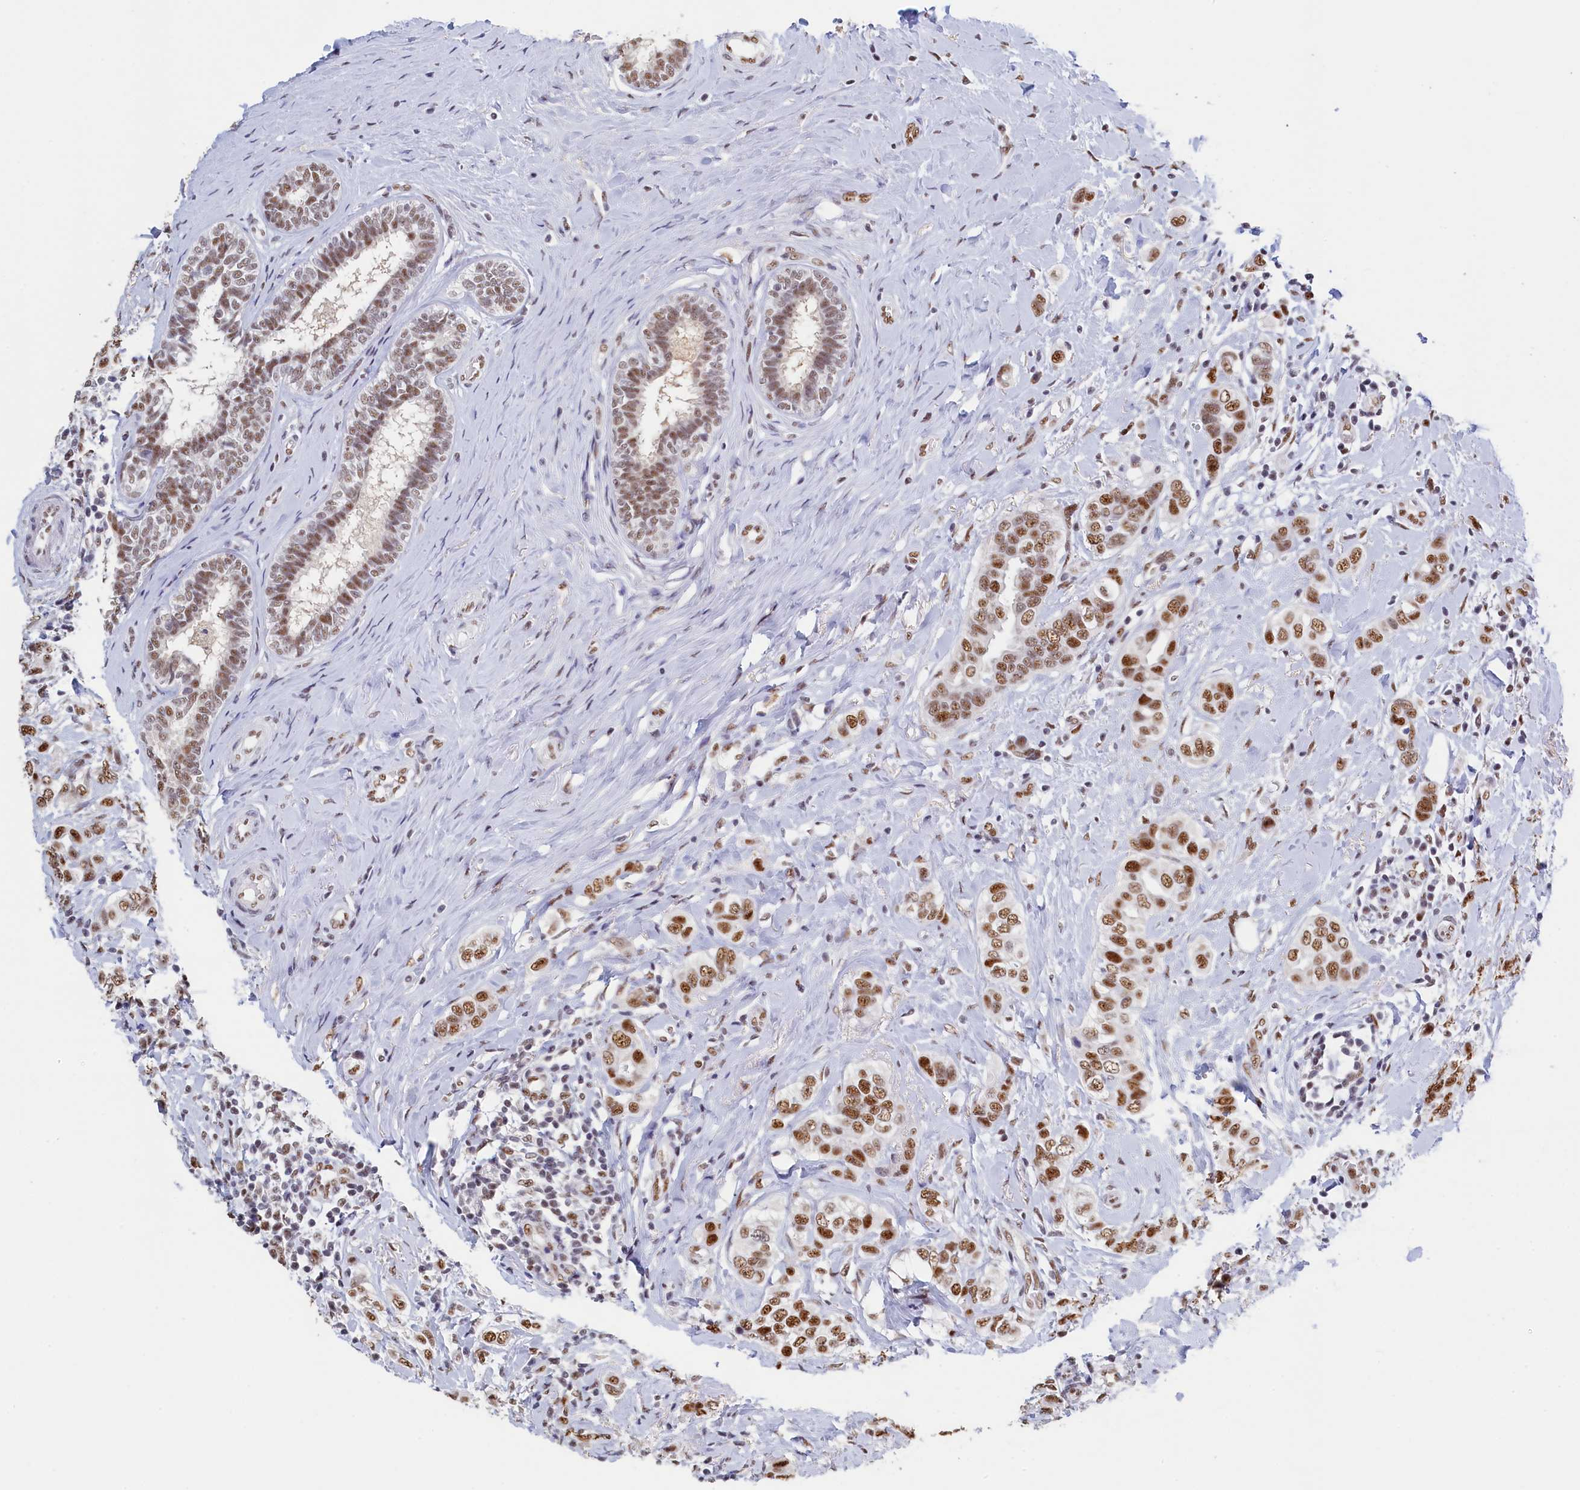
{"staining": {"intensity": "strong", "quantity": ">75%", "location": "nuclear"}, "tissue": "breast cancer", "cell_type": "Tumor cells", "image_type": "cancer", "snomed": [{"axis": "morphology", "description": "Lobular carcinoma"}, {"axis": "topography", "description": "Breast"}], "caption": "Protein staining of breast cancer (lobular carcinoma) tissue displays strong nuclear staining in approximately >75% of tumor cells.", "gene": "MOSPD3", "patient": {"sex": "female", "age": 51}}